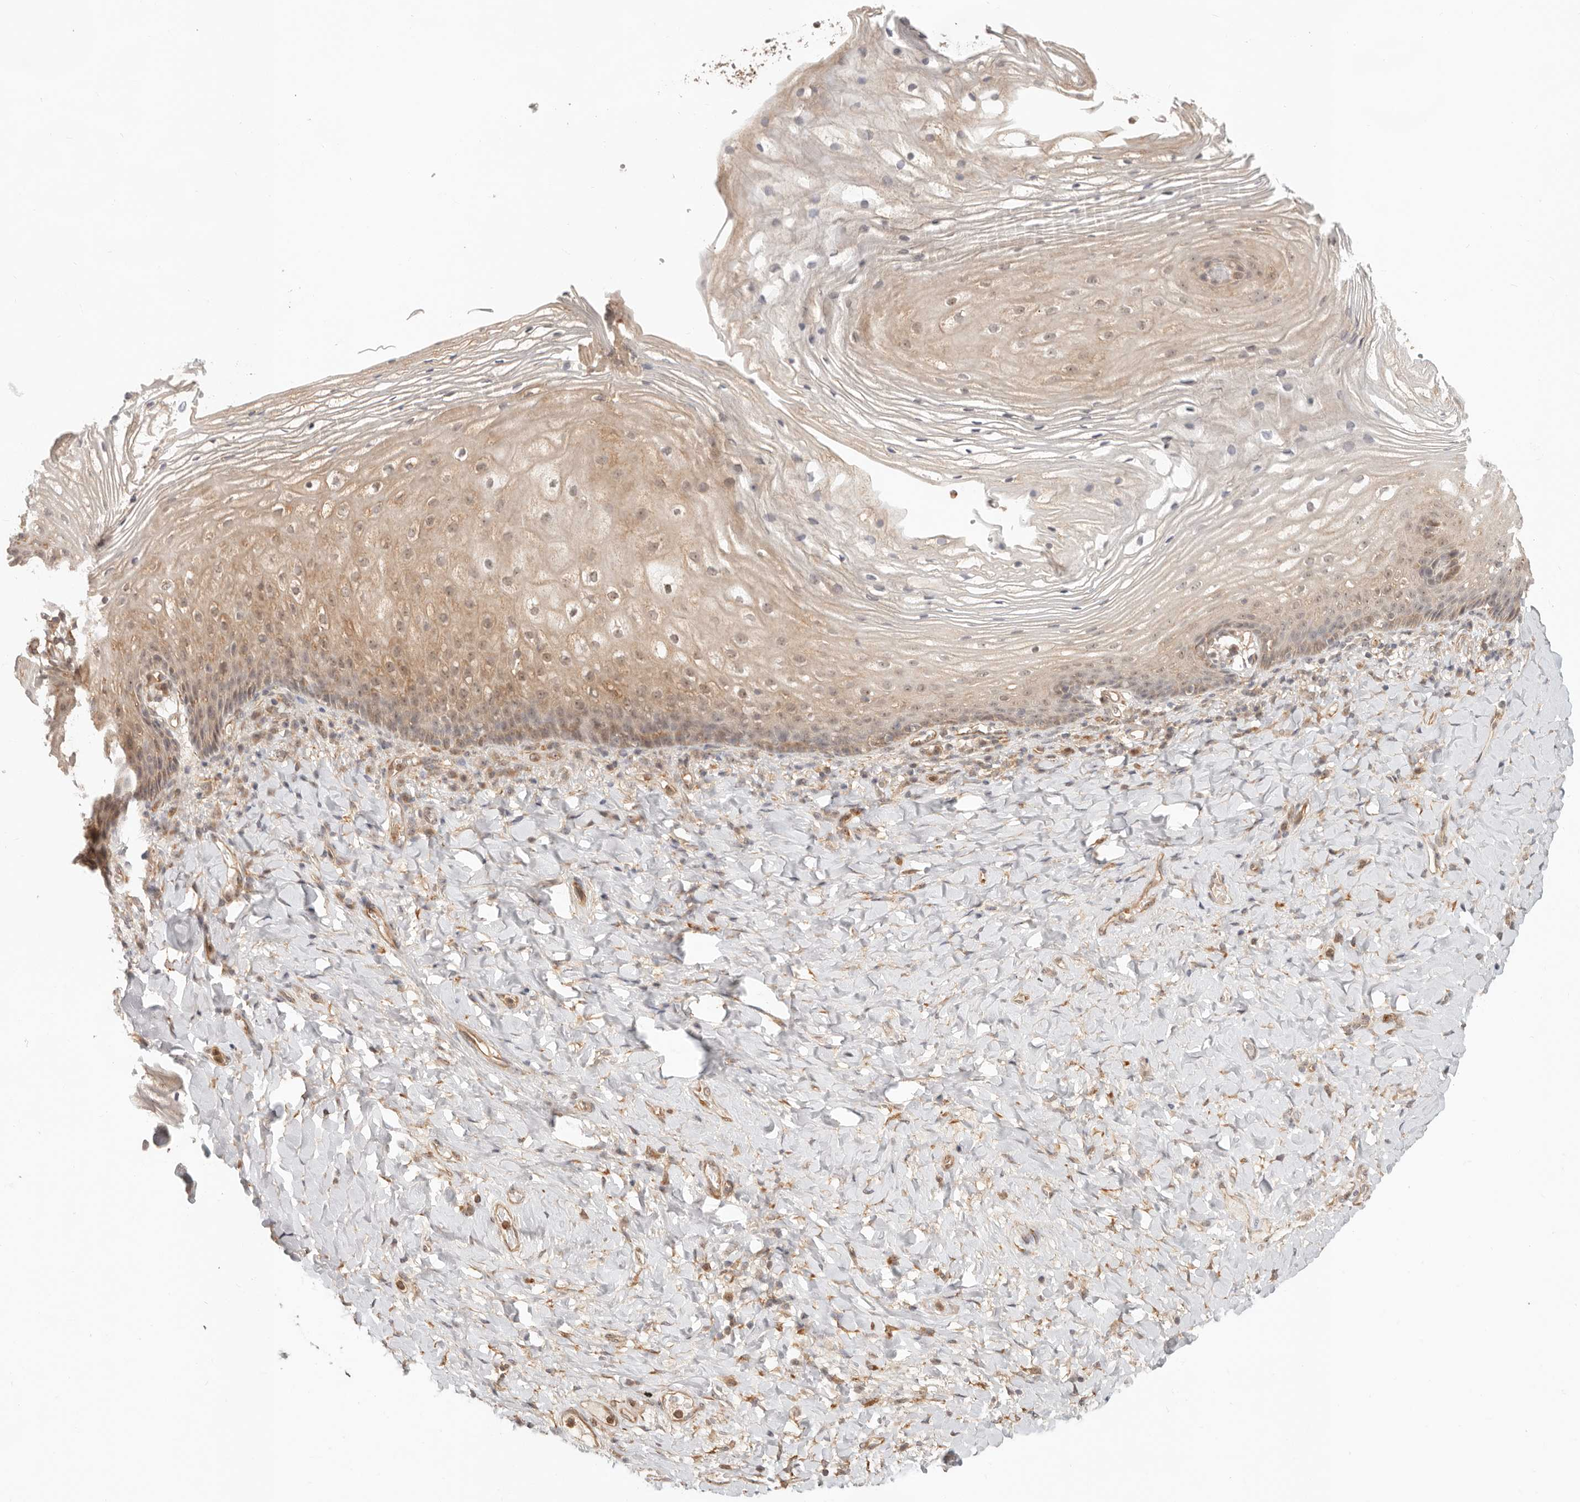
{"staining": {"intensity": "weak", "quantity": "25%-75%", "location": "cytoplasmic/membranous,nuclear"}, "tissue": "vagina", "cell_type": "Squamous epithelial cells", "image_type": "normal", "snomed": [{"axis": "morphology", "description": "Normal tissue, NOS"}, {"axis": "topography", "description": "Vagina"}], "caption": "The micrograph exhibits a brown stain indicating the presence of a protein in the cytoplasmic/membranous,nuclear of squamous epithelial cells in vagina.", "gene": "HEXD", "patient": {"sex": "female", "age": 60}}